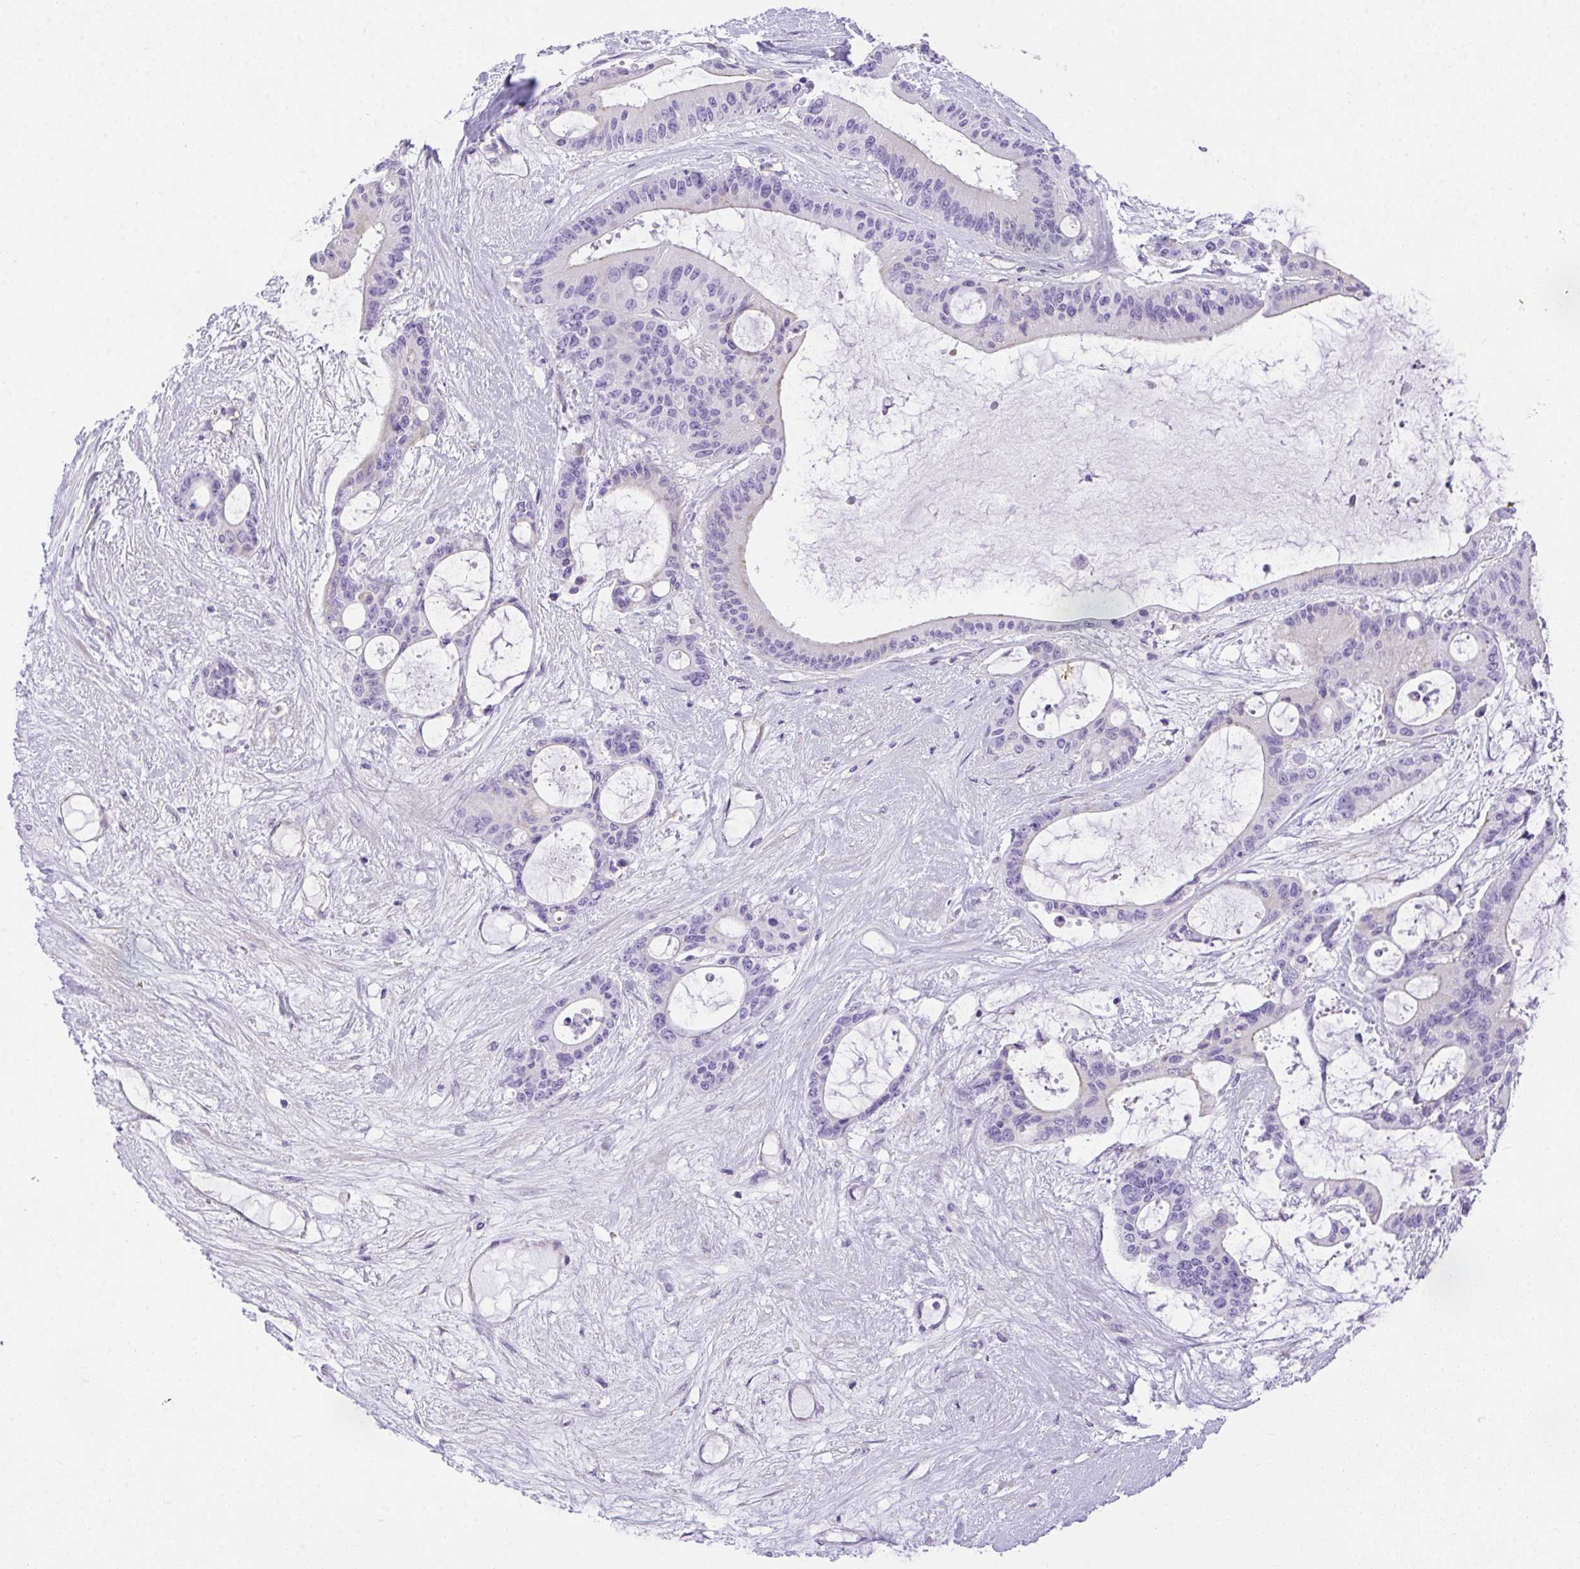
{"staining": {"intensity": "negative", "quantity": "none", "location": "none"}, "tissue": "liver cancer", "cell_type": "Tumor cells", "image_type": "cancer", "snomed": [{"axis": "morphology", "description": "Normal tissue, NOS"}, {"axis": "morphology", "description": "Cholangiocarcinoma"}, {"axis": "topography", "description": "Liver"}, {"axis": "topography", "description": "Peripheral nerve tissue"}], "caption": "IHC of liver cholangiocarcinoma shows no expression in tumor cells.", "gene": "PLPPR3", "patient": {"sex": "female", "age": 73}}